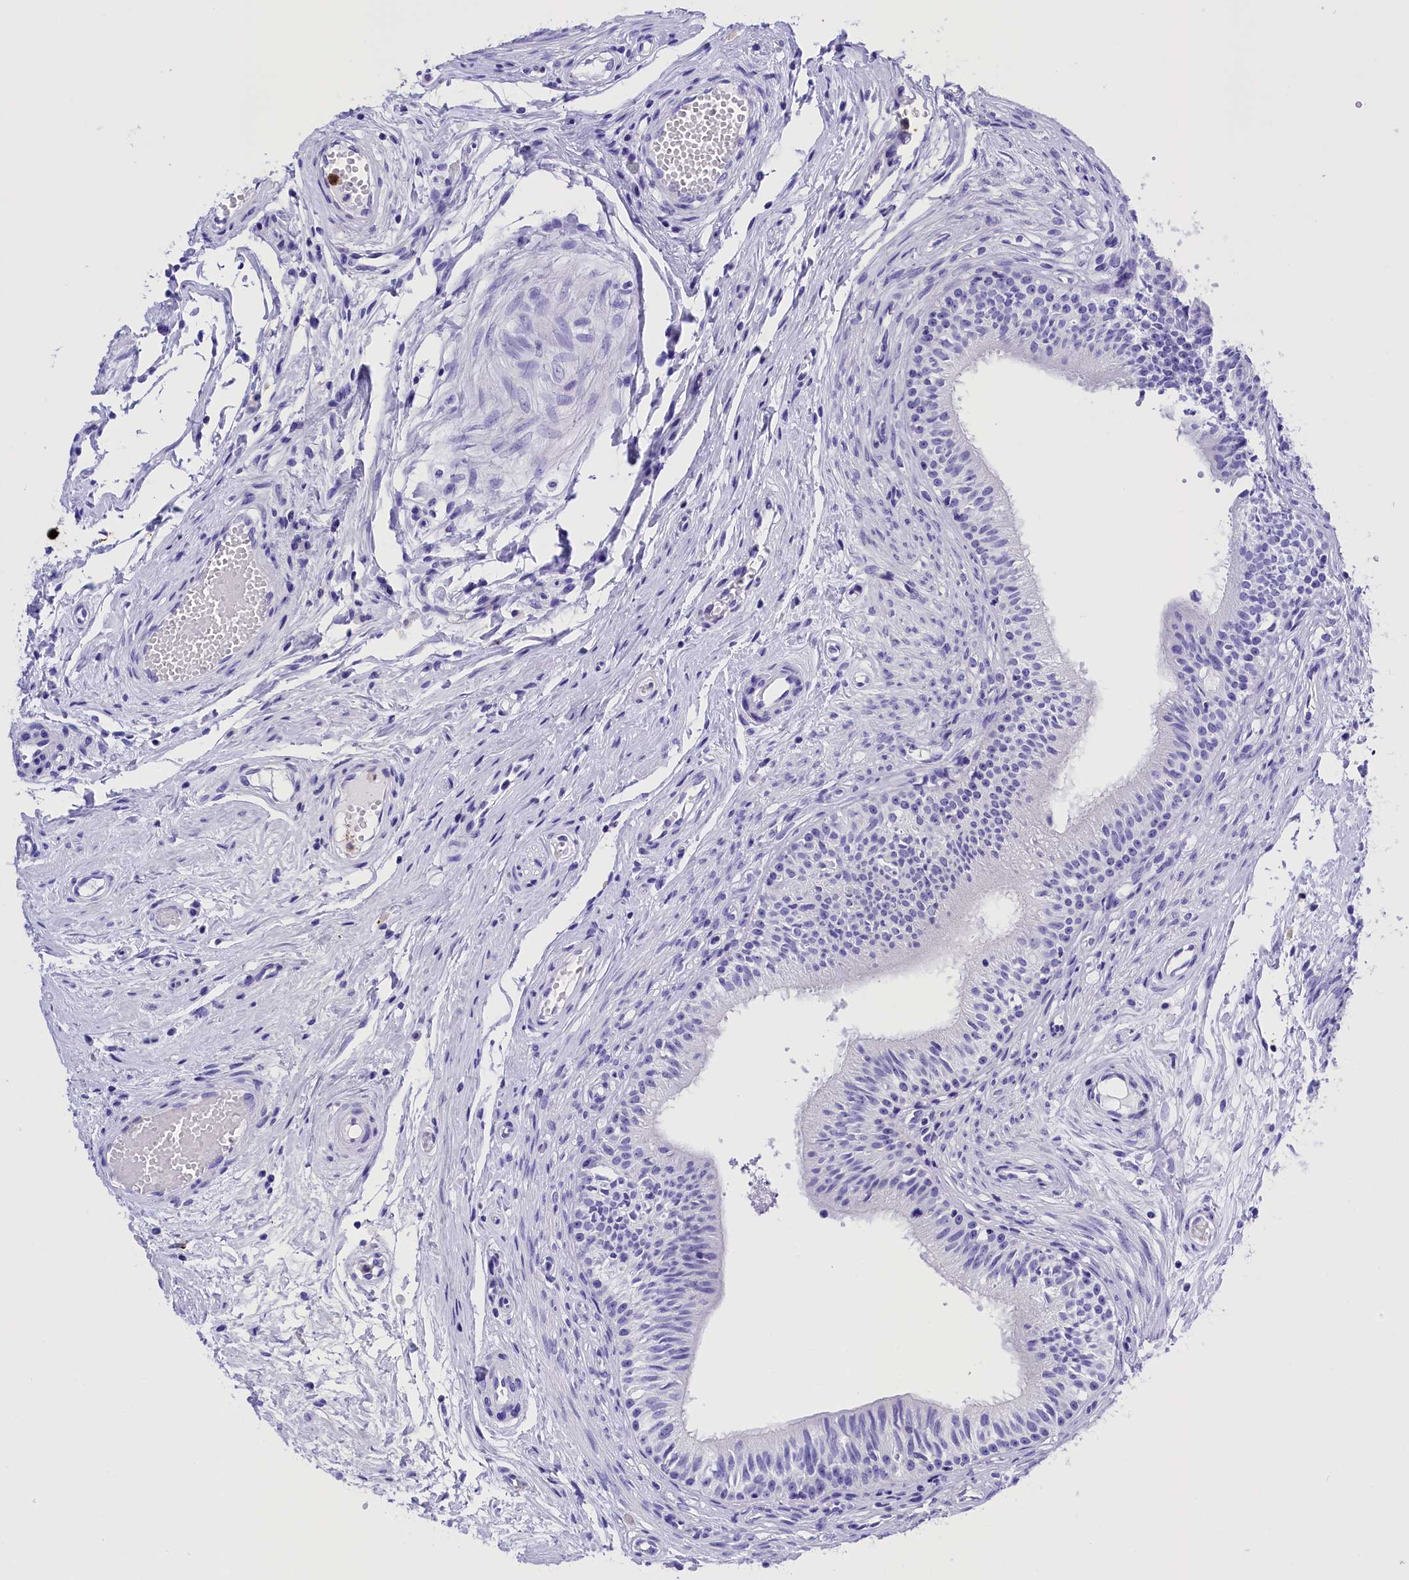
{"staining": {"intensity": "negative", "quantity": "none", "location": "none"}, "tissue": "epididymis", "cell_type": "Glandular cells", "image_type": "normal", "snomed": [{"axis": "morphology", "description": "Normal tissue, NOS"}, {"axis": "topography", "description": "Epididymis, spermatic cord, NOS"}], "caption": "Image shows no significant protein expression in glandular cells of normal epididymis. Nuclei are stained in blue.", "gene": "CLC", "patient": {"sex": "male", "age": 22}}